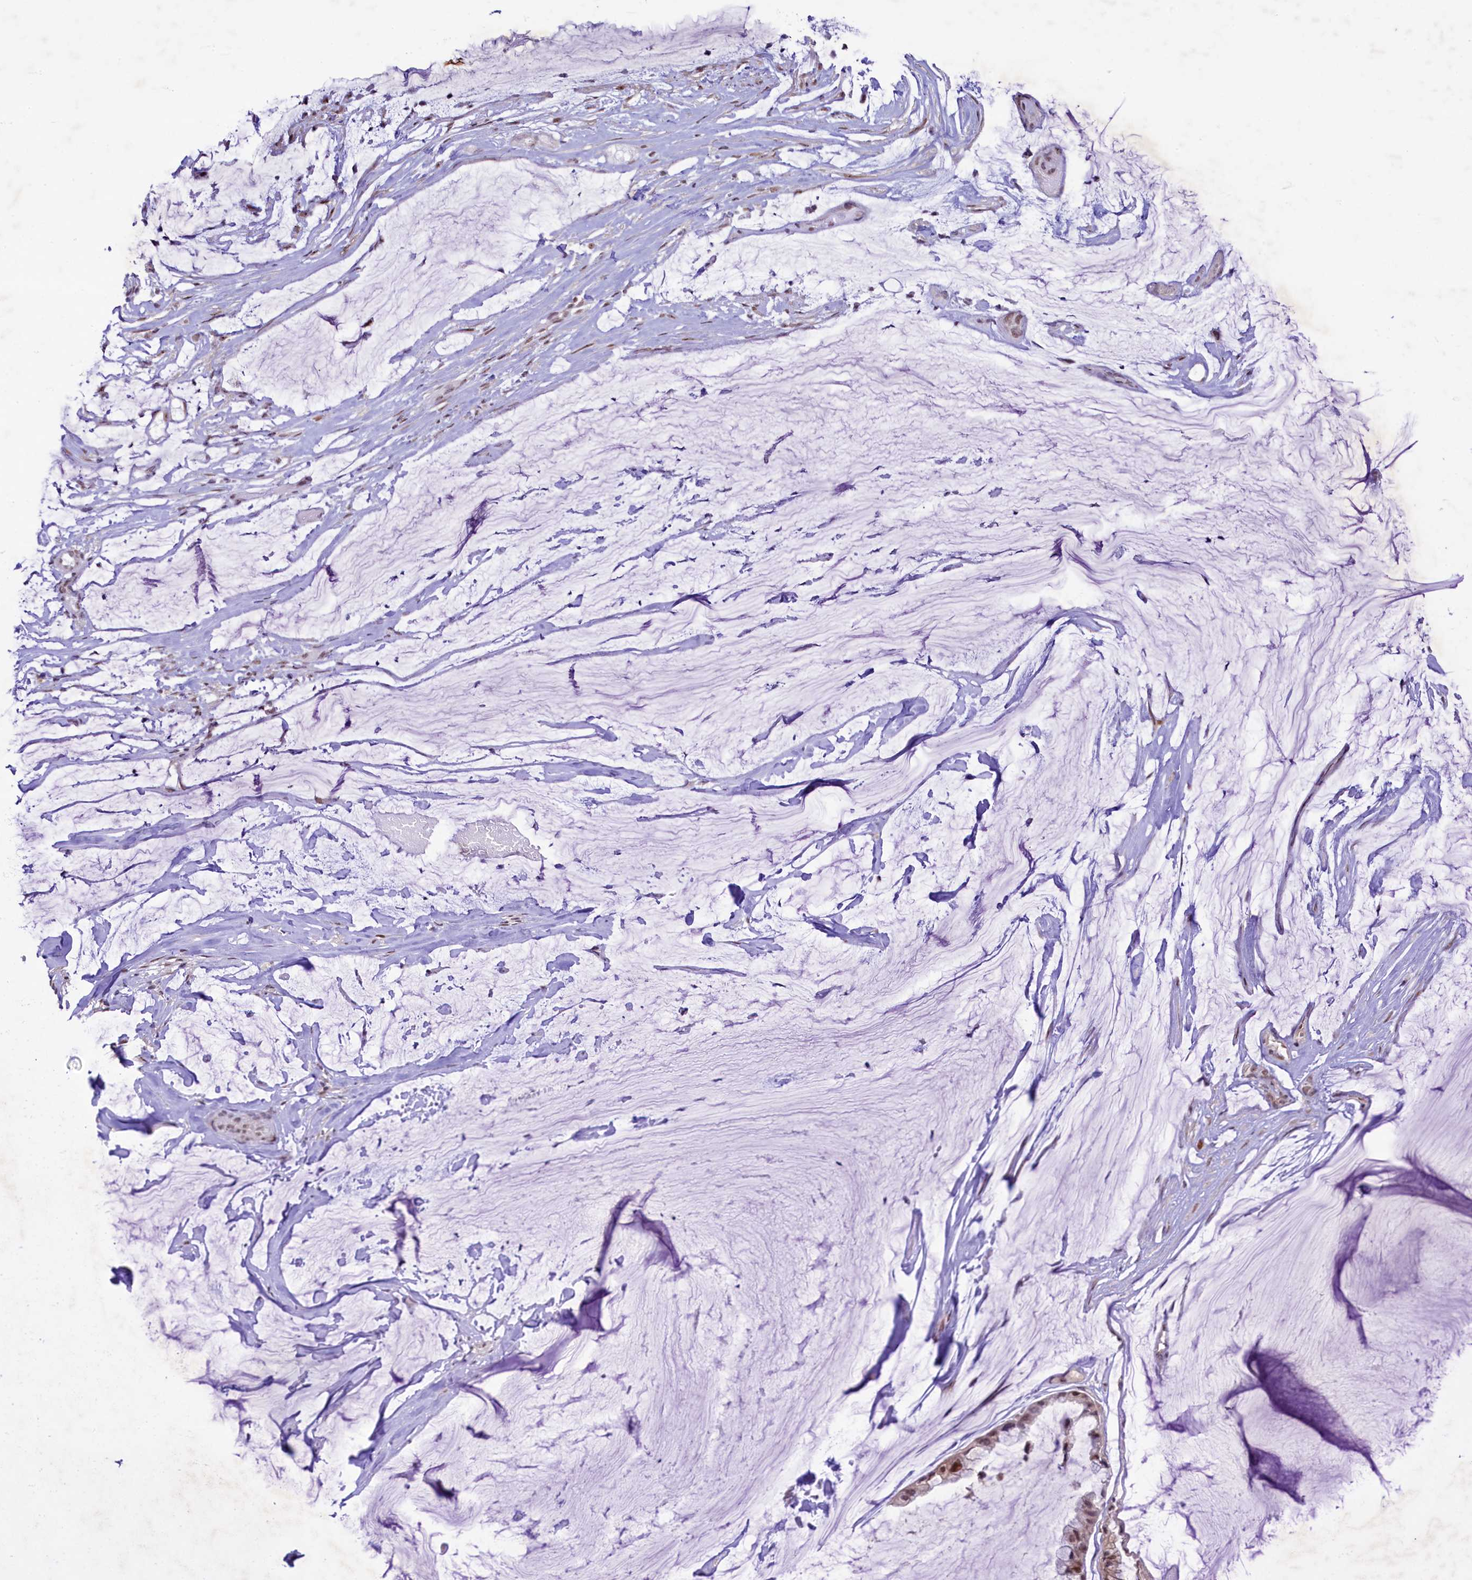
{"staining": {"intensity": "moderate", "quantity": ">75%", "location": "nuclear"}, "tissue": "ovarian cancer", "cell_type": "Tumor cells", "image_type": "cancer", "snomed": [{"axis": "morphology", "description": "Cystadenocarcinoma, mucinous, NOS"}, {"axis": "topography", "description": "Ovary"}], "caption": "Human mucinous cystadenocarcinoma (ovarian) stained for a protein (brown) shows moderate nuclear positive positivity in about >75% of tumor cells.", "gene": "ANKS3", "patient": {"sex": "female", "age": 39}}